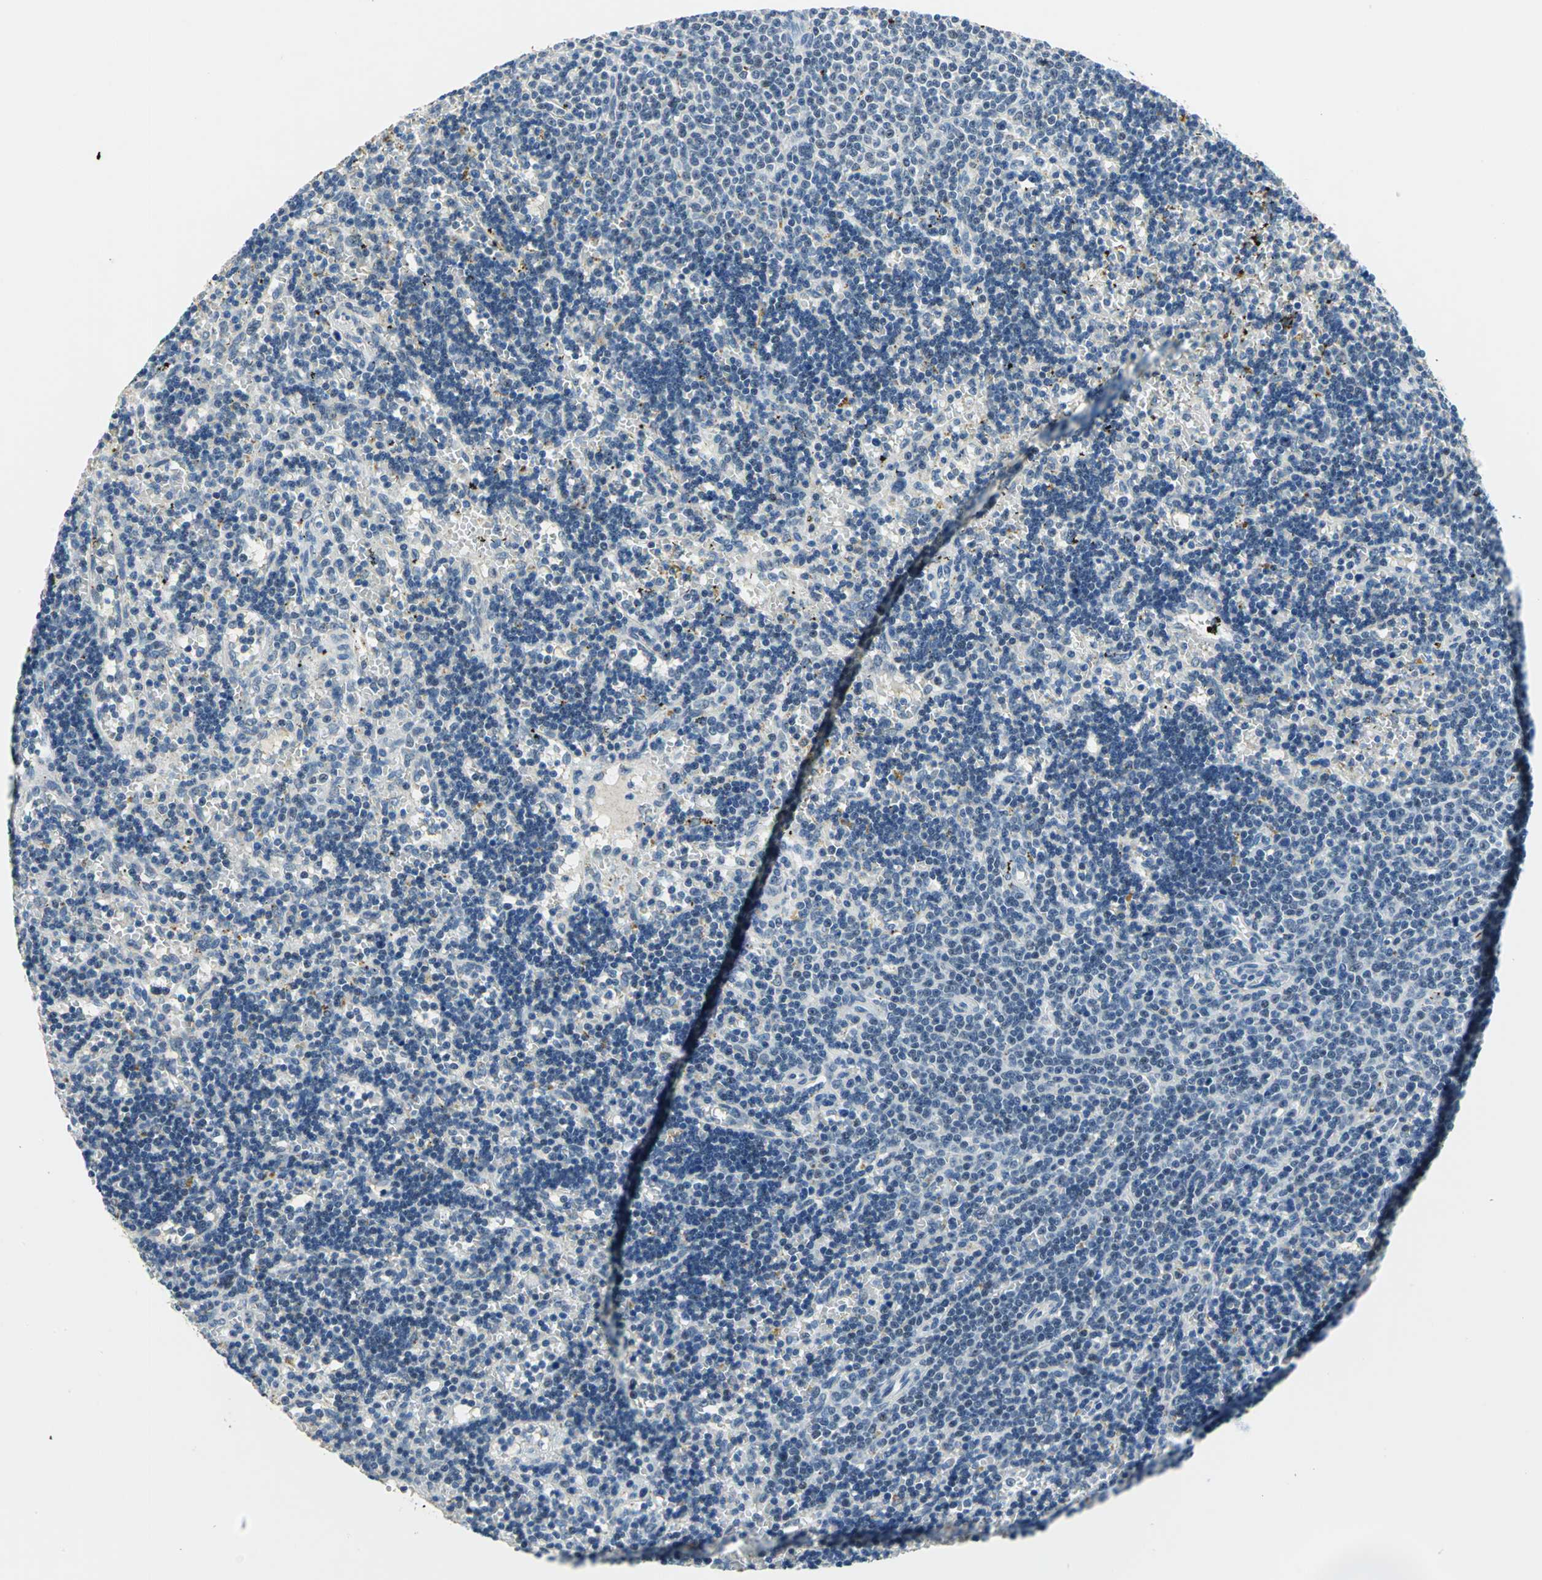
{"staining": {"intensity": "negative", "quantity": "none", "location": "none"}, "tissue": "lymphoma", "cell_type": "Tumor cells", "image_type": "cancer", "snomed": [{"axis": "morphology", "description": "Malignant lymphoma, non-Hodgkin's type, Low grade"}, {"axis": "topography", "description": "Spleen"}], "caption": "The IHC image has no significant staining in tumor cells of low-grade malignant lymphoma, non-Hodgkin's type tissue.", "gene": "RAD17", "patient": {"sex": "male", "age": 60}}